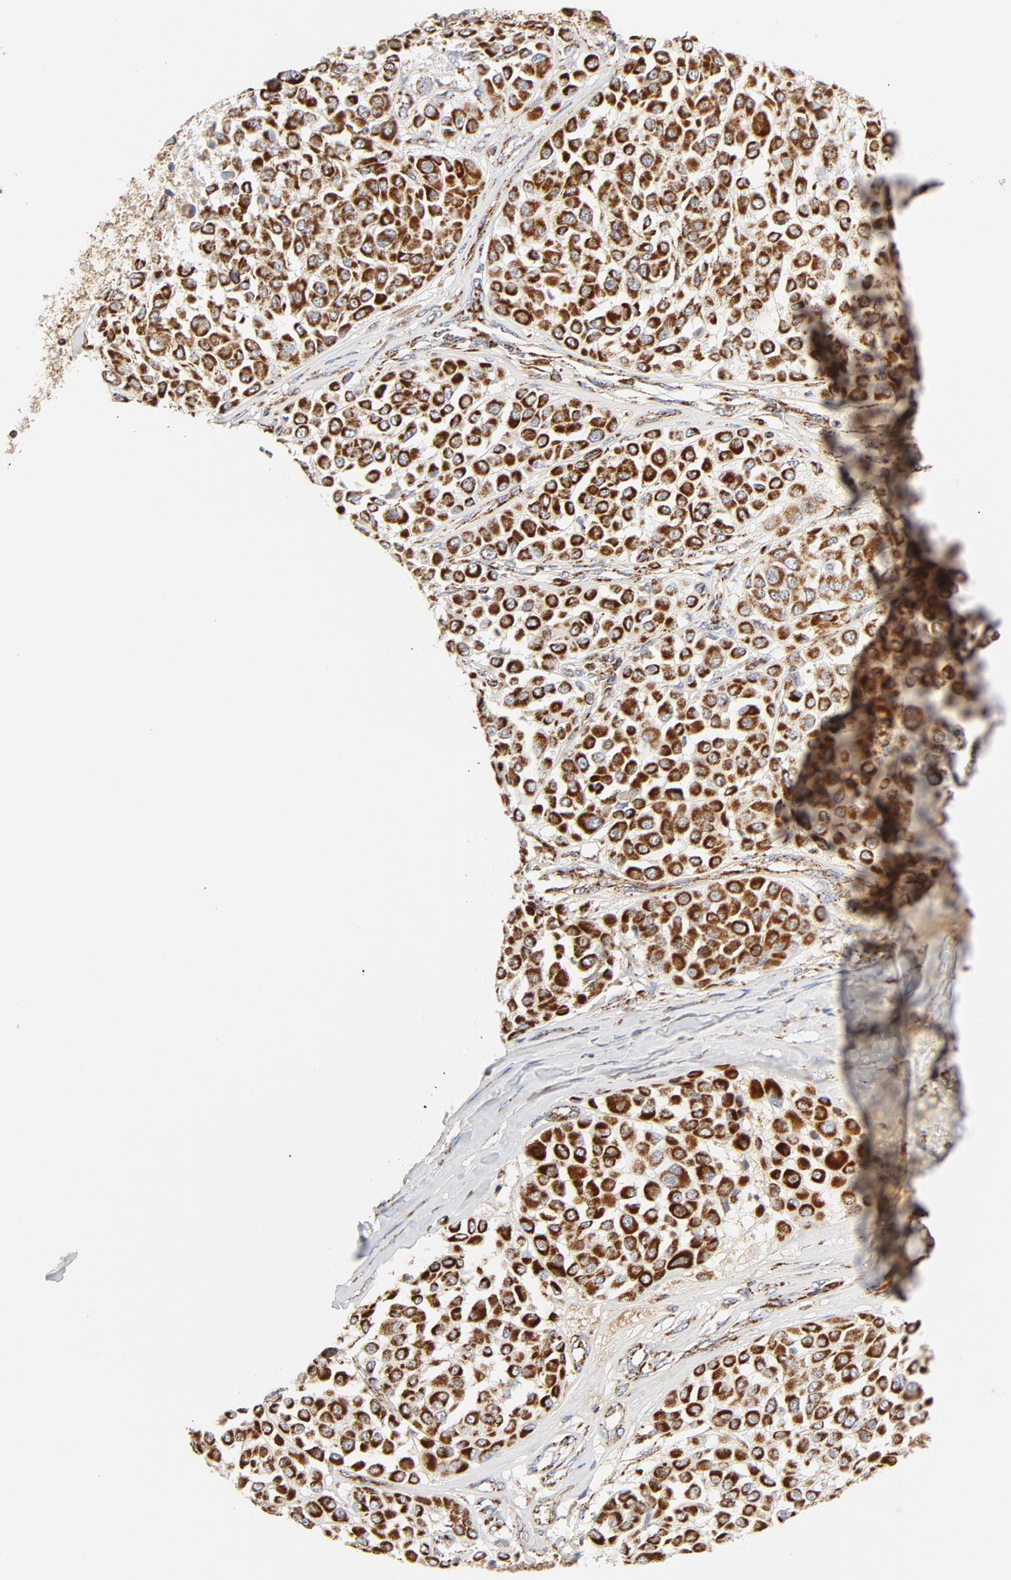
{"staining": {"intensity": "strong", "quantity": ">75%", "location": "cytoplasmic/membranous"}, "tissue": "melanoma", "cell_type": "Tumor cells", "image_type": "cancer", "snomed": [{"axis": "morphology", "description": "Malignant melanoma, Metastatic site"}, {"axis": "topography", "description": "Soft tissue"}], "caption": "Immunohistochemical staining of melanoma exhibits strong cytoplasmic/membranous protein expression in about >75% of tumor cells. (DAB IHC, brown staining for protein, blue staining for nuclei).", "gene": "PCNX4", "patient": {"sex": "male", "age": 41}}